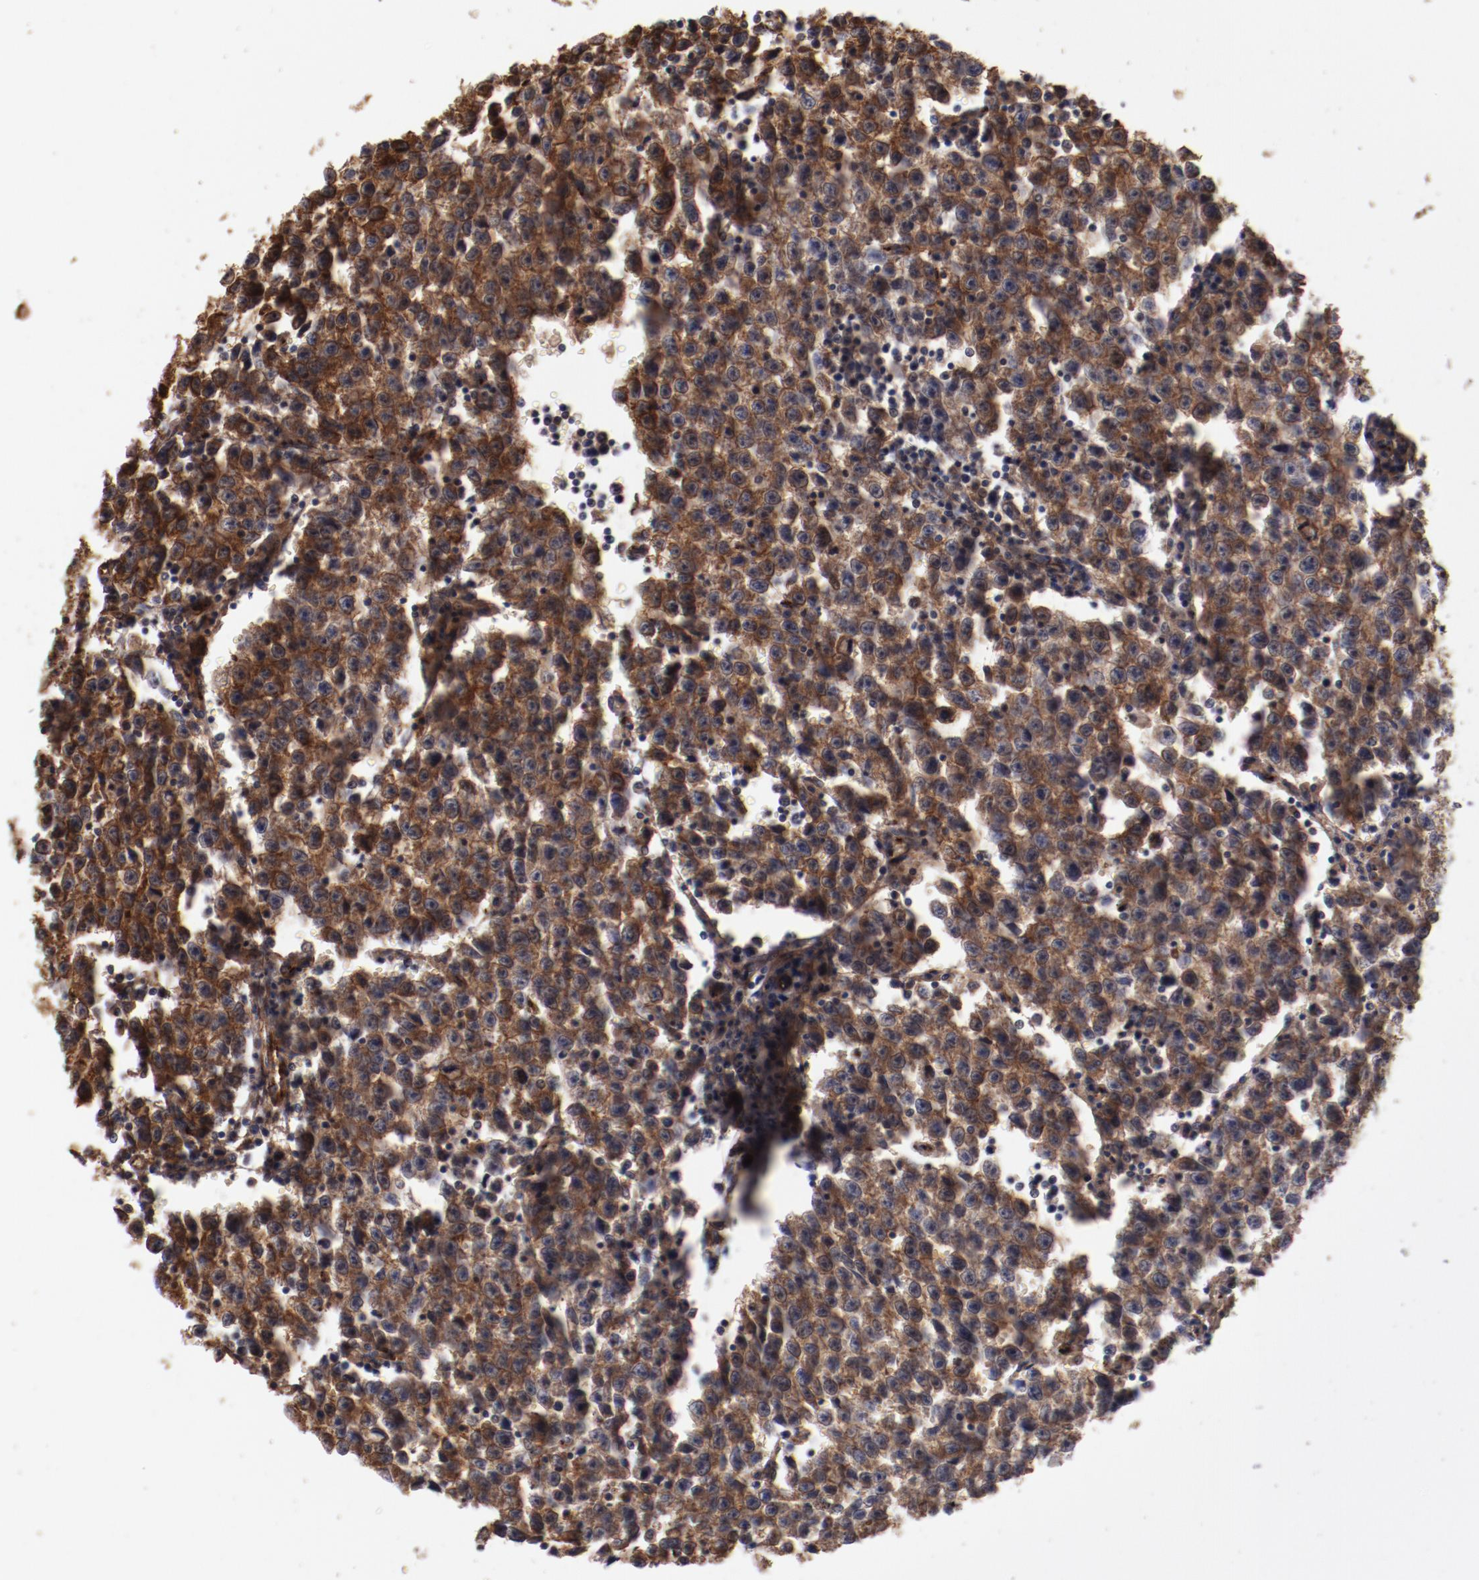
{"staining": {"intensity": "strong", "quantity": ">75%", "location": "cytoplasmic/membranous"}, "tissue": "testis cancer", "cell_type": "Tumor cells", "image_type": "cancer", "snomed": [{"axis": "morphology", "description": "Seminoma, NOS"}, {"axis": "topography", "description": "Testis"}], "caption": "The histopathology image demonstrates immunohistochemical staining of testis seminoma. There is strong cytoplasmic/membranous staining is seen in approximately >75% of tumor cells.", "gene": "DIPK2B", "patient": {"sex": "male", "age": 35}}